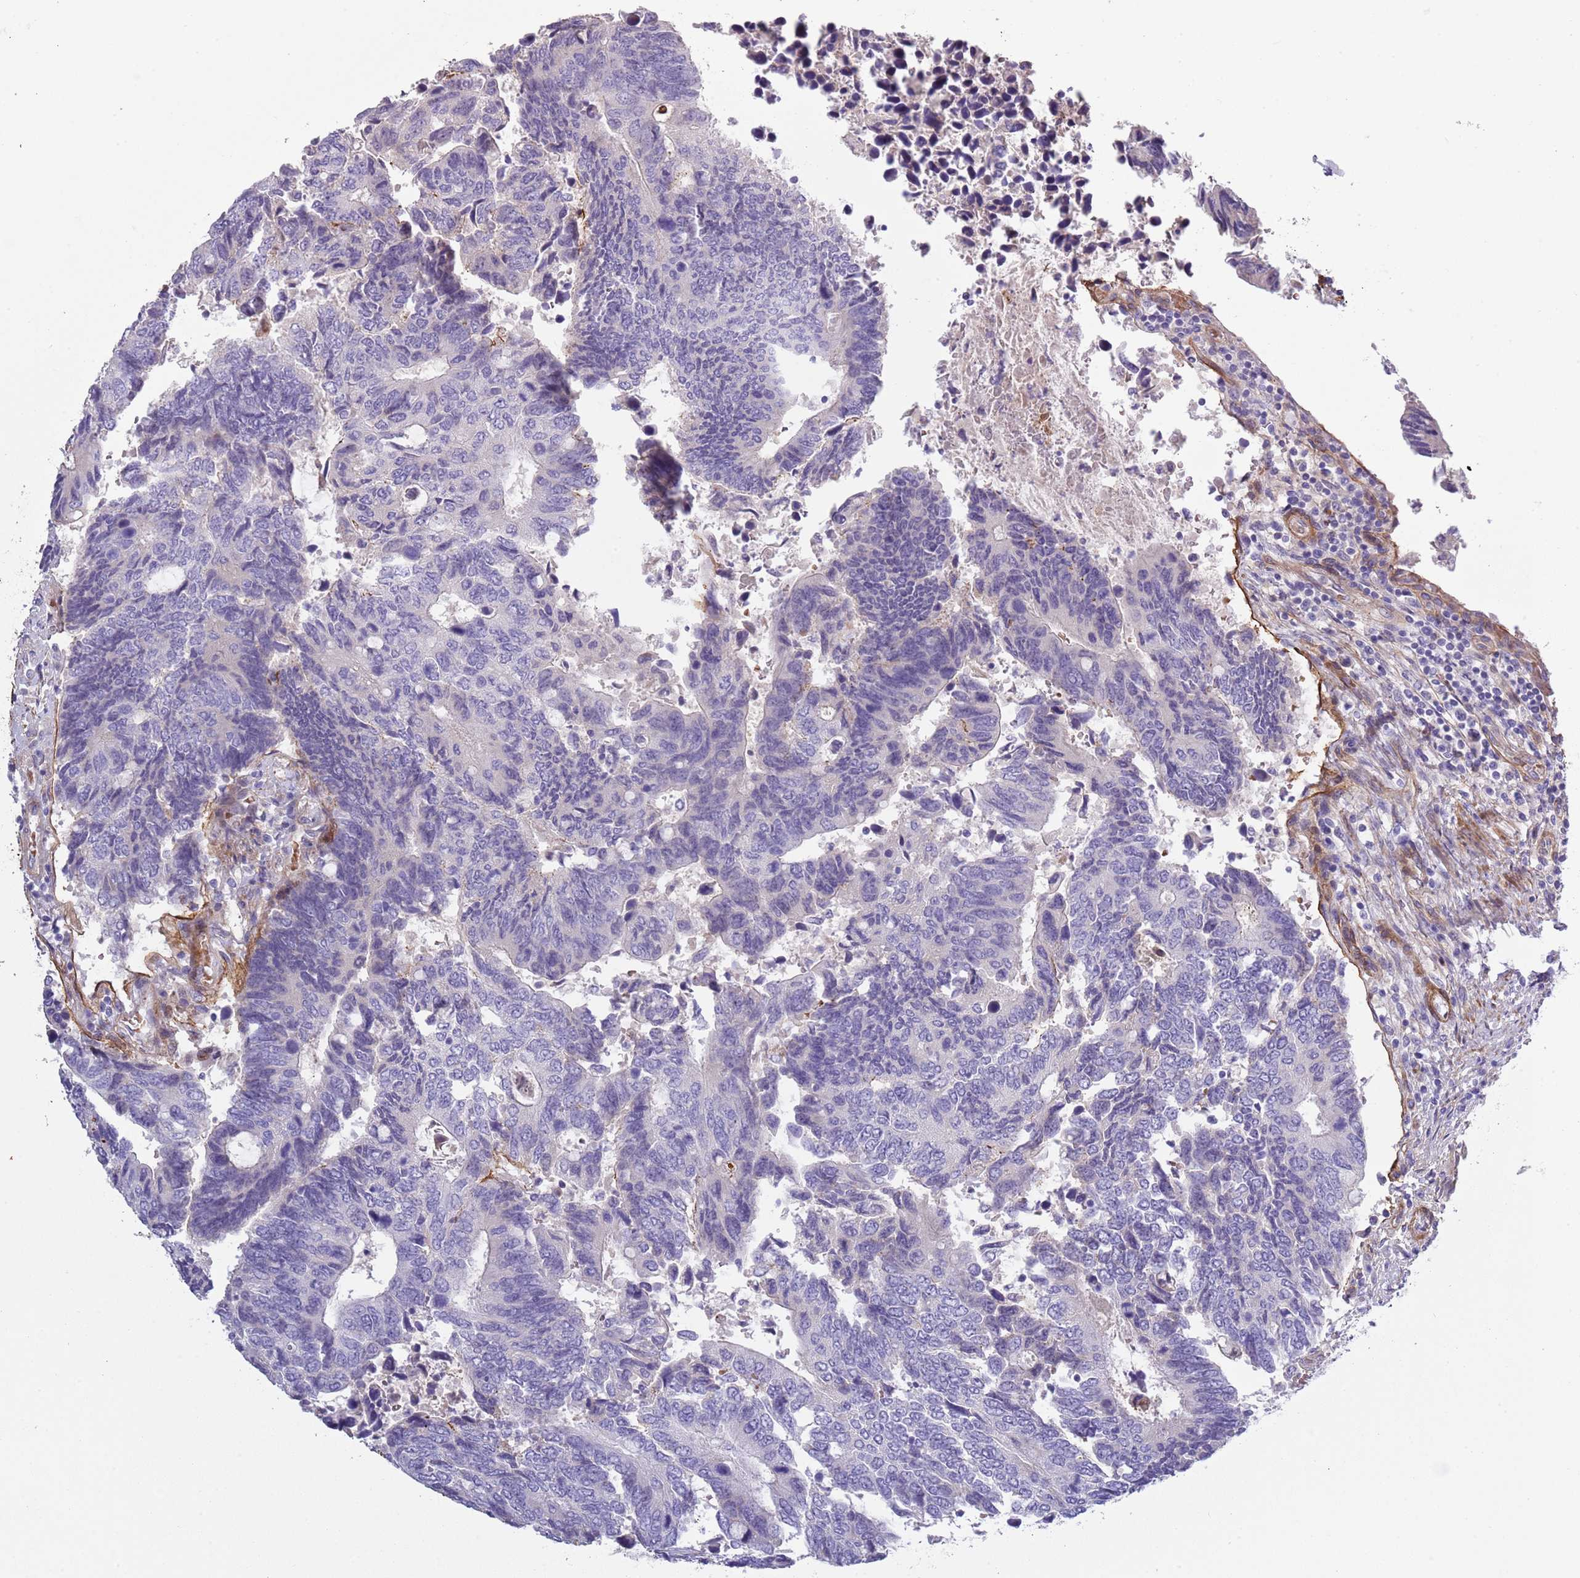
{"staining": {"intensity": "negative", "quantity": "none", "location": "none"}, "tissue": "colorectal cancer", "cell_type": "Tumor cells", "image_type": "cancer", "snomed": [{"axis": "morphology", "description": "Adenocarcinoma, NOS"}, {"axis": "topography", "description": "Colon"}], "caption": "Tumor cells show no significant staining in colorectal adenocarcinoma. (DAB (3,3'-diaminobenzidine) immunohistochemistry, high magnification).", "gene": "TINAGL1", "patient": {"sex": "male", "age": 87}}